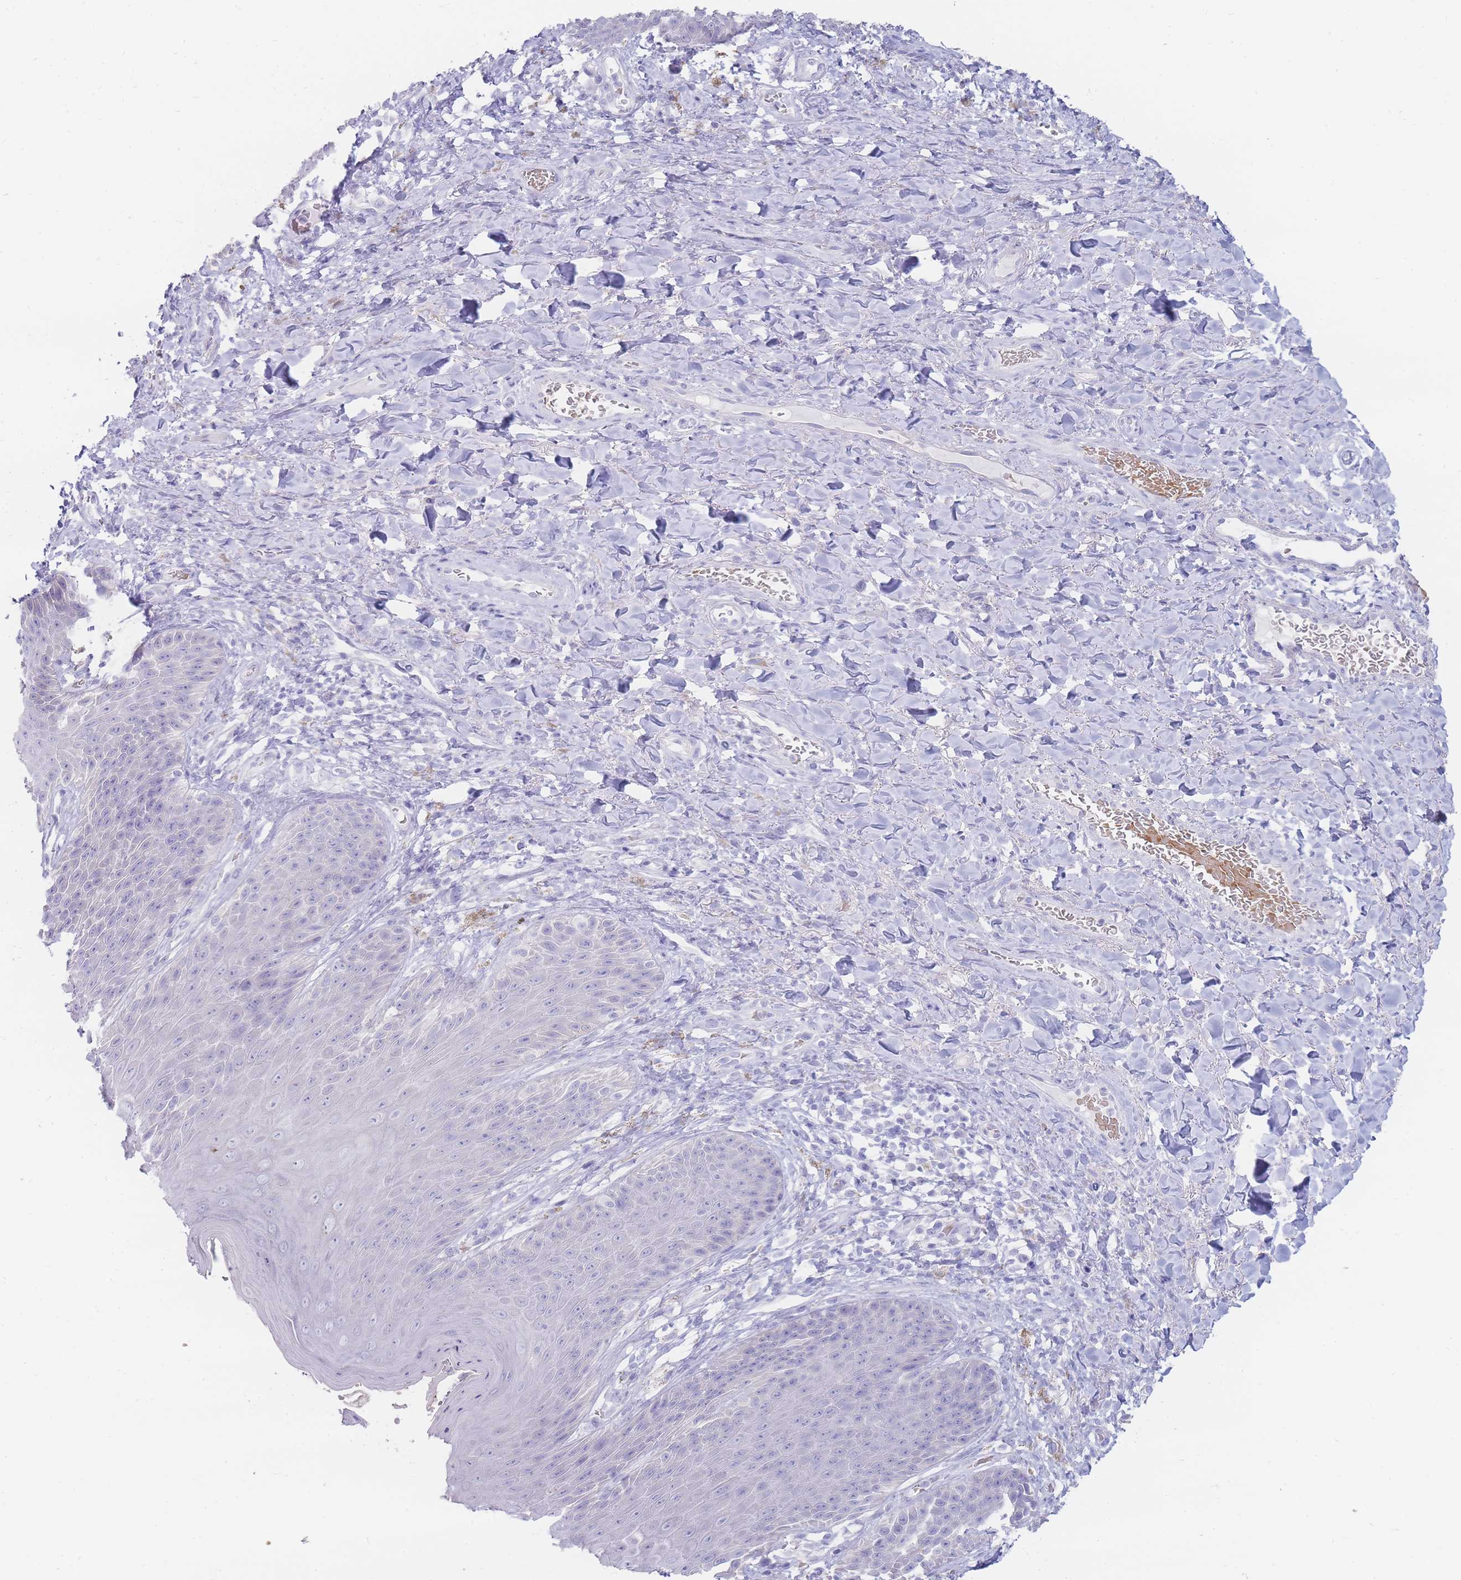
{"staining": {"intensity": "negative", "quantity": "none", "location": "none"}, "tissue": "skin", "cell_type": "Epidermal cells", "image_type": "normal", "snomed": [{"axis": "morphology", "description": "Normal tissue, NOS"}, {"axis": "topography", "description": "Anal"}], "caption": "Image shows no significant protein staining in epidermal cells of normal skin. (Stains: DAB (3,3'-diaminobenzidine) immunohistochemistry (IHC) with hematoxylin counter stain, Microscopy: brightfield microscopy at high magnification).", "gene": "ENSG00000284931", "patient": {"sex": "female", "age": 89}}